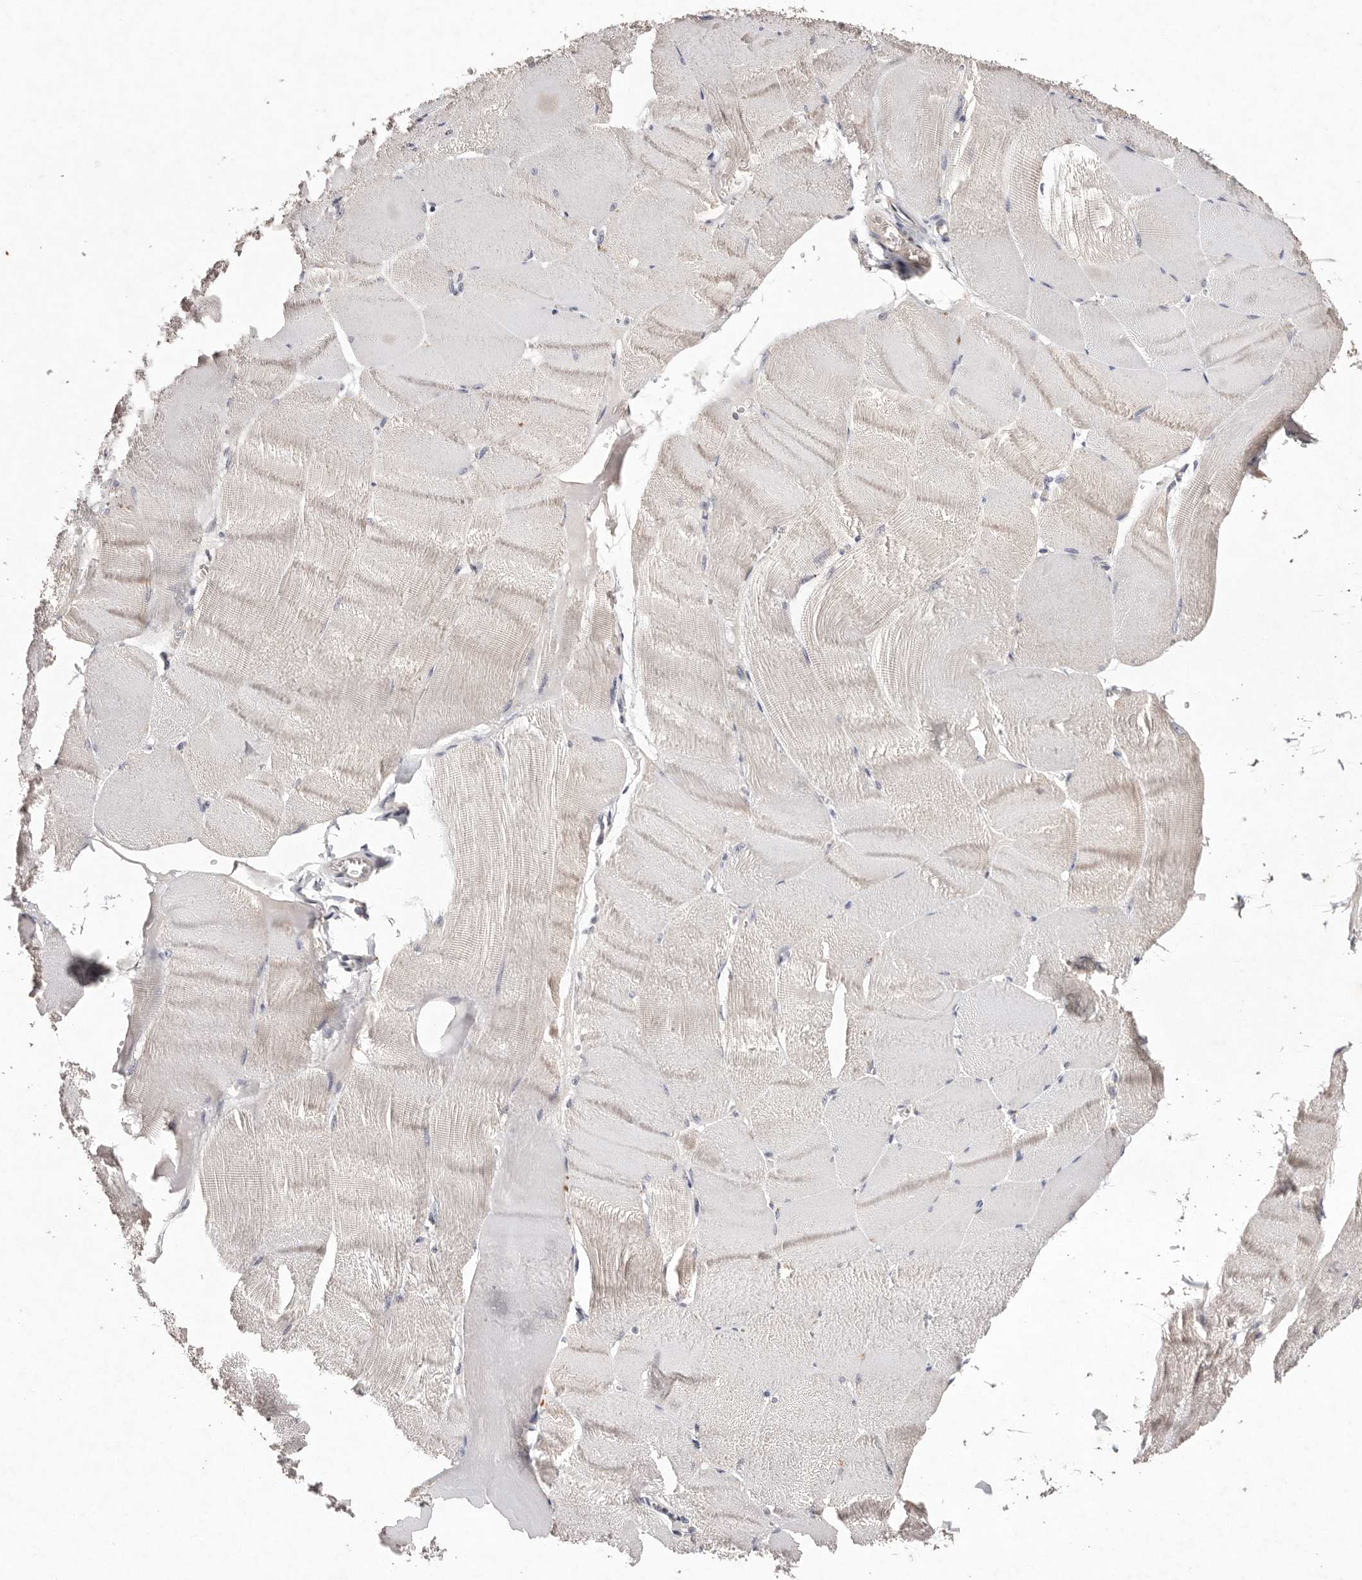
{"staining": {"intensity": "negative", "quantity": "none", "location": "none"}, "tissue": "skeletal muscle", "cell_type": "Myocytes", "image_type": "normal", "snomed": [{"axis": "morphology", "description": "Normal tissue, NOS"}, {"axis": "morphology", "description": "Basal cell carcinoma"}, {"axis": "topography", "description": "Skeletal muscle"}], "caption": "This is an immunohistochemistry histopathology image of benign human skeletal muscle. There is no positivity in myocytes.", "gene": "TSC2", "patient": {"sex": "female", "age": 64}}